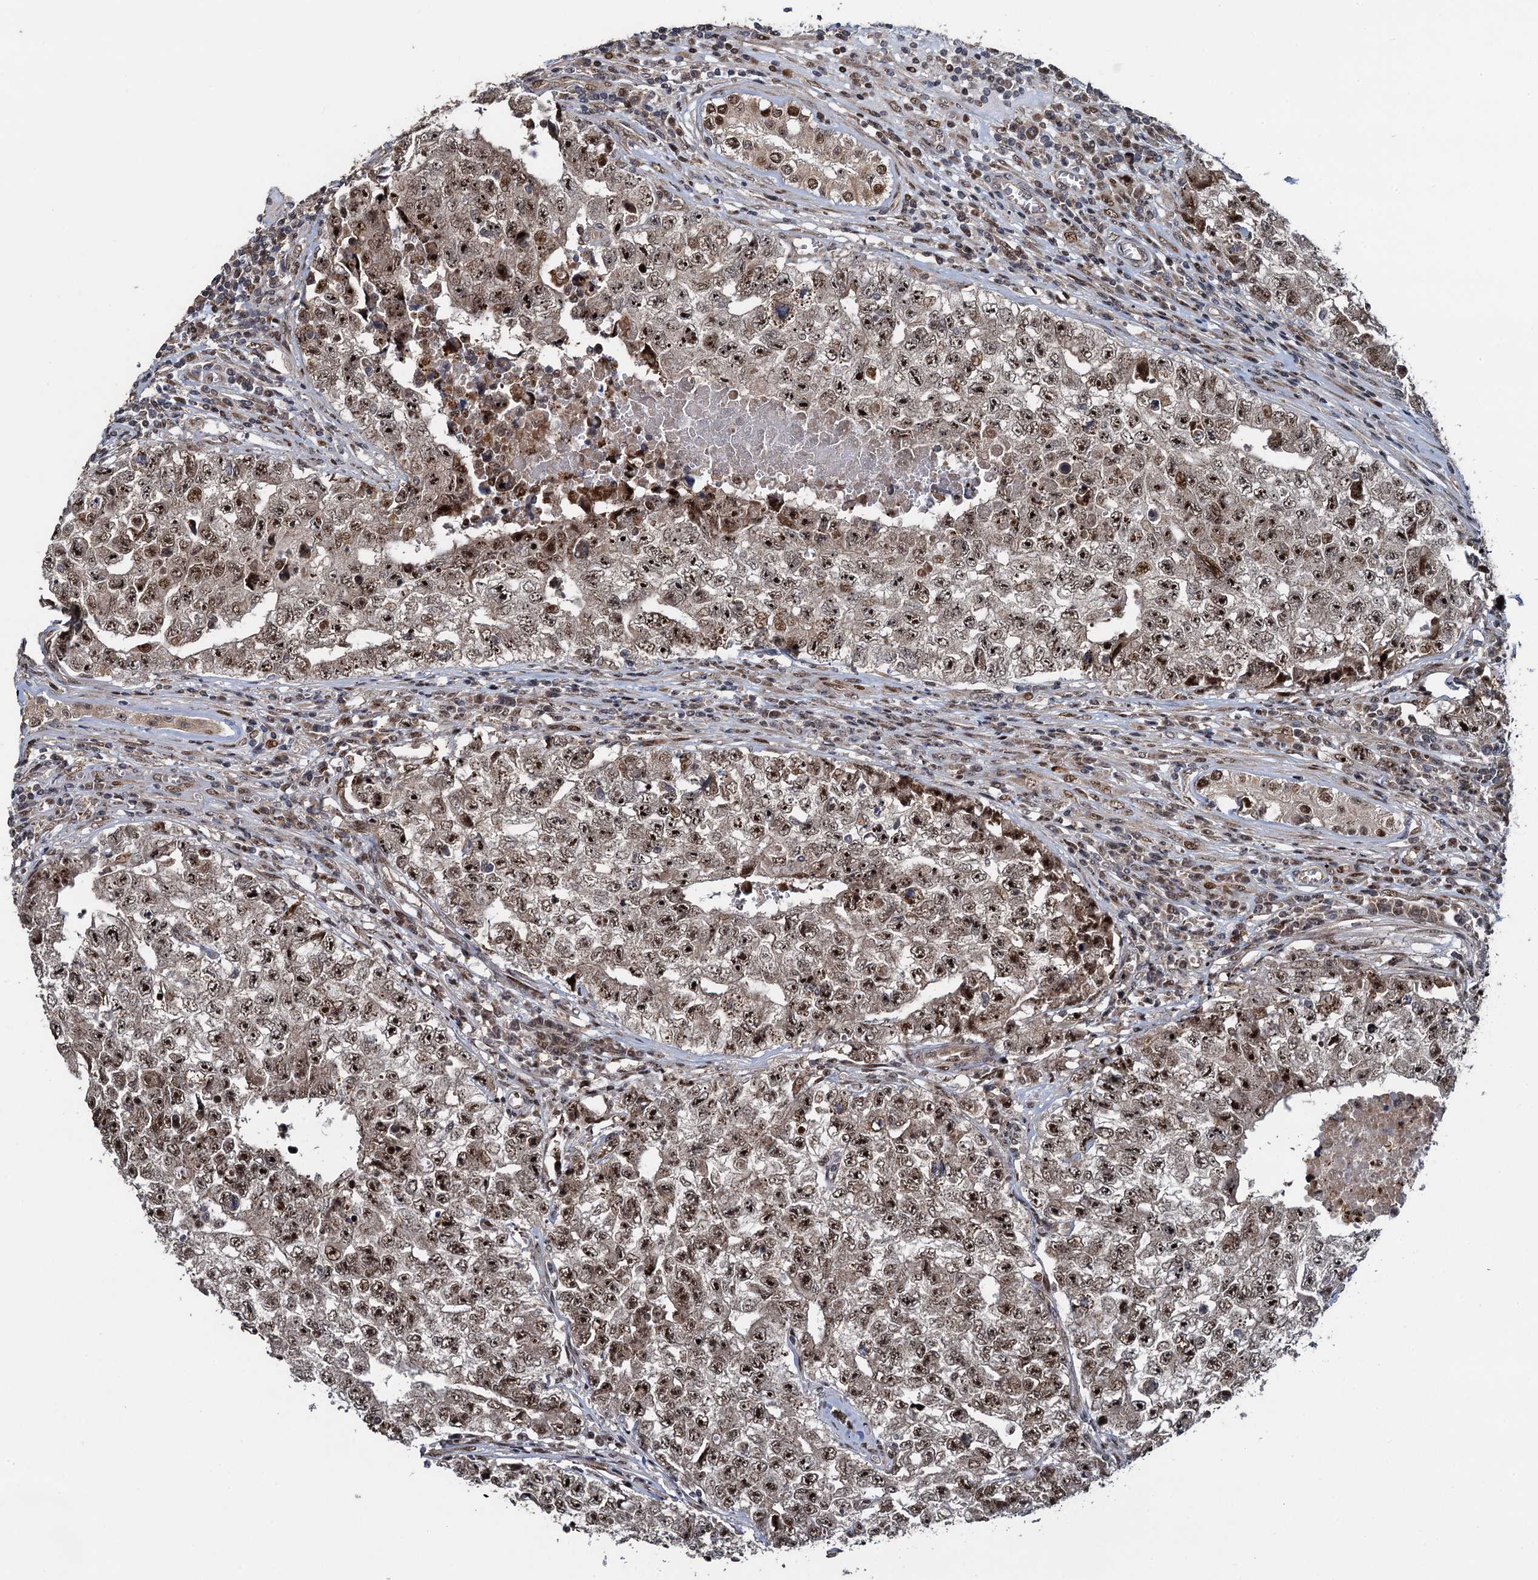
{"staining": {"intensity": "moderate", "quantity": ">75%", "location": "nuclear"}, "tissue": "testis cancer", "cell_type": "Tumor cells", "image_type": "cancer", "snomed": [{"axis": "morphology", "description": "Carcinoma, Embryonal, NOS"}, {"axis": "topography", "description": "Testis"}], "caption": "Immunohistochemistry (IHC) of embryonal carcinoma (testis) reveals medium levels of moderate nuclear staining in approximately >75% of tumor cells.", "gene": "ATOSA", "patient": {"sex": "male", "age": 17}}